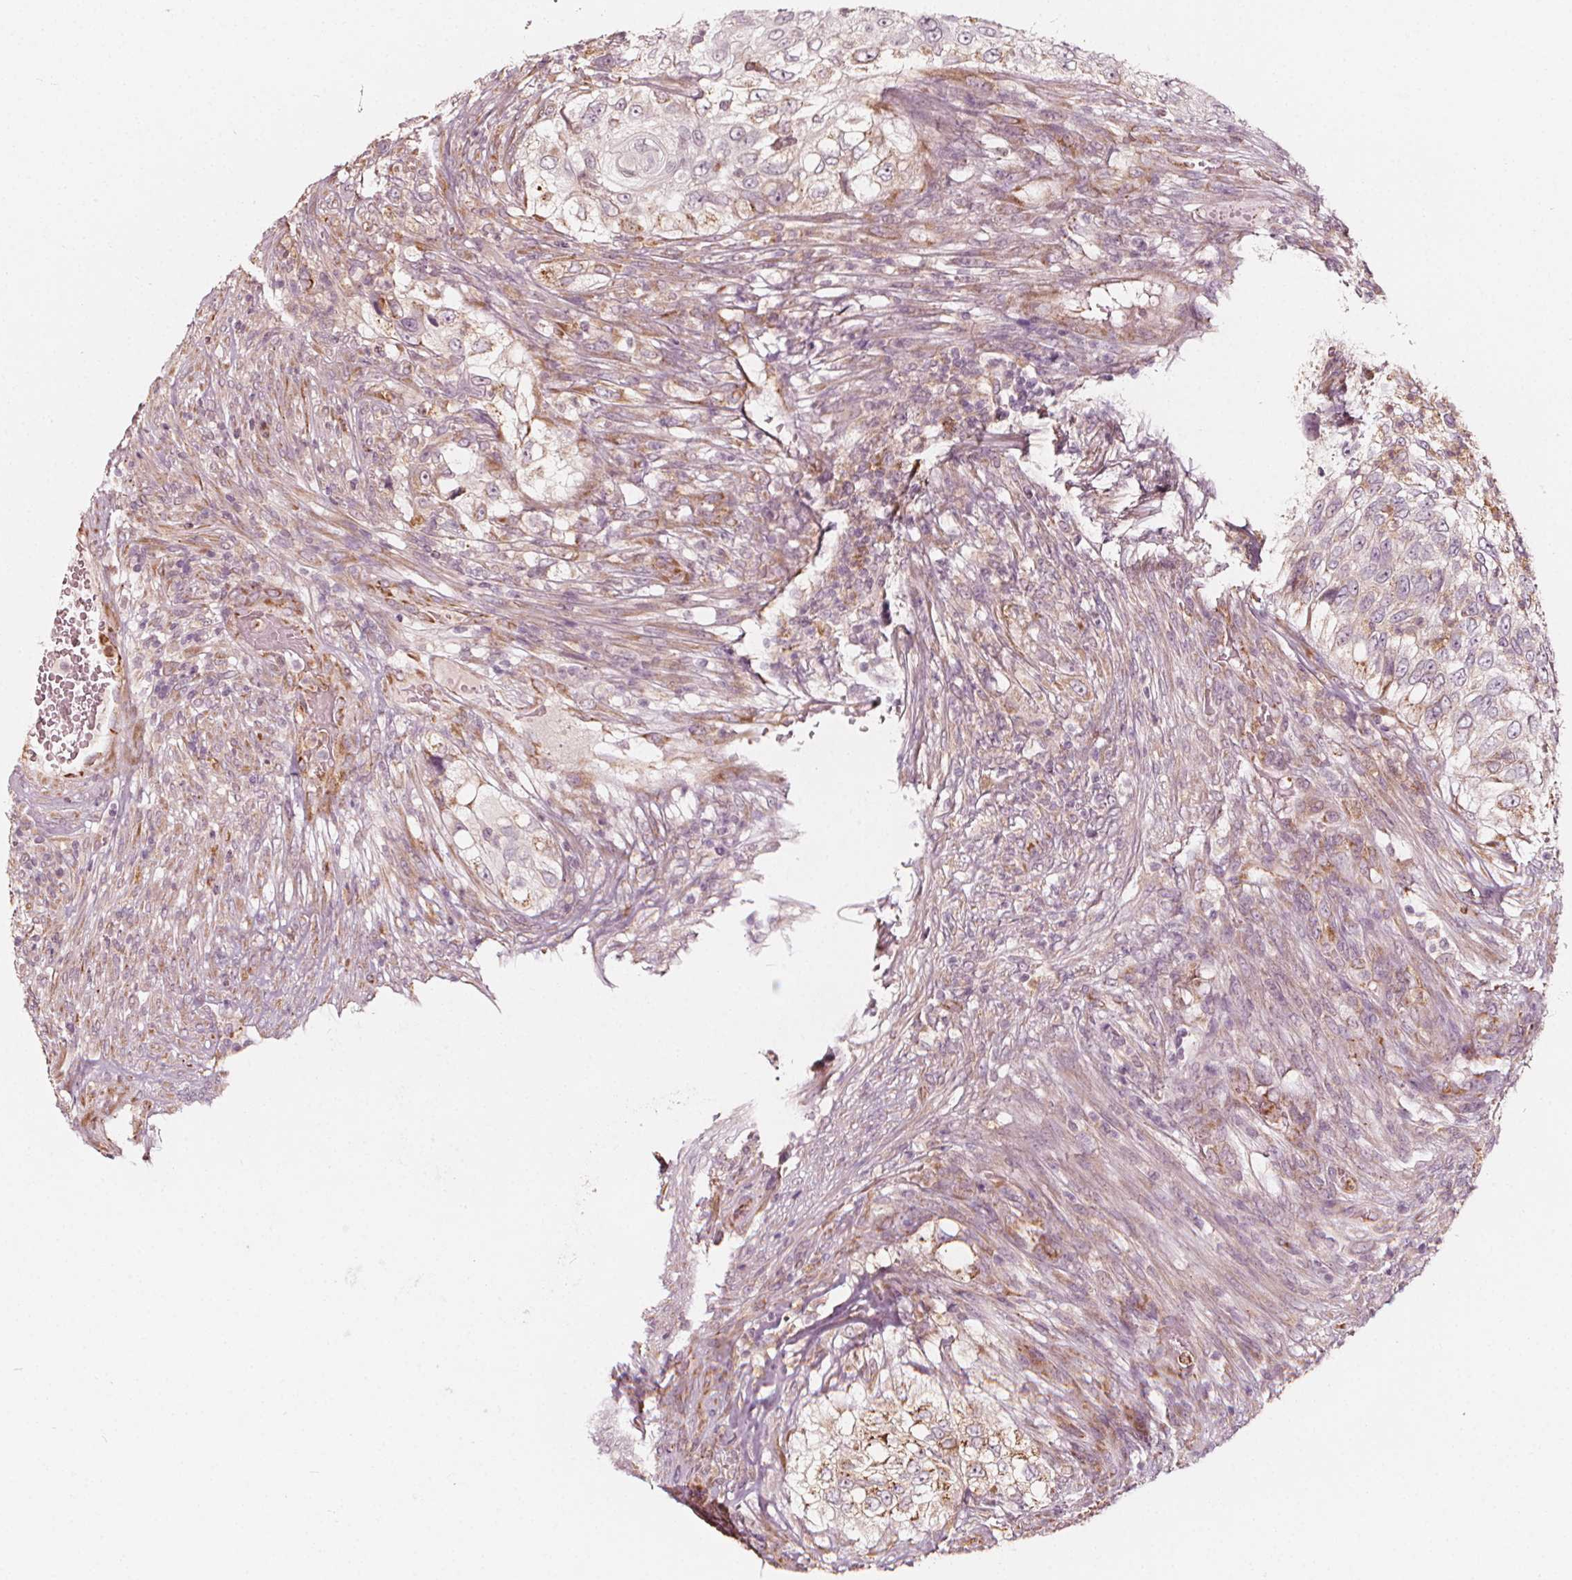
{"staining": {"intensity": "negative", "quantity": "none", "location": "none"}, "tissue": "urothelial cancer", "cell_type": "Tumor cells", "image_type": "cancer", "snomed": [{"axis": "morphology", "description": "Urothelial carcinoma, High grade"}, {"axis": "topography", "description": "Urinary bladder"}], "caption": "Immunohistochemical staining of human urothelial cancer demonstrates no significant staining in tumor cells.", "gene": "NPC1L1", "patient": {"sex": "female", "age": 60}}